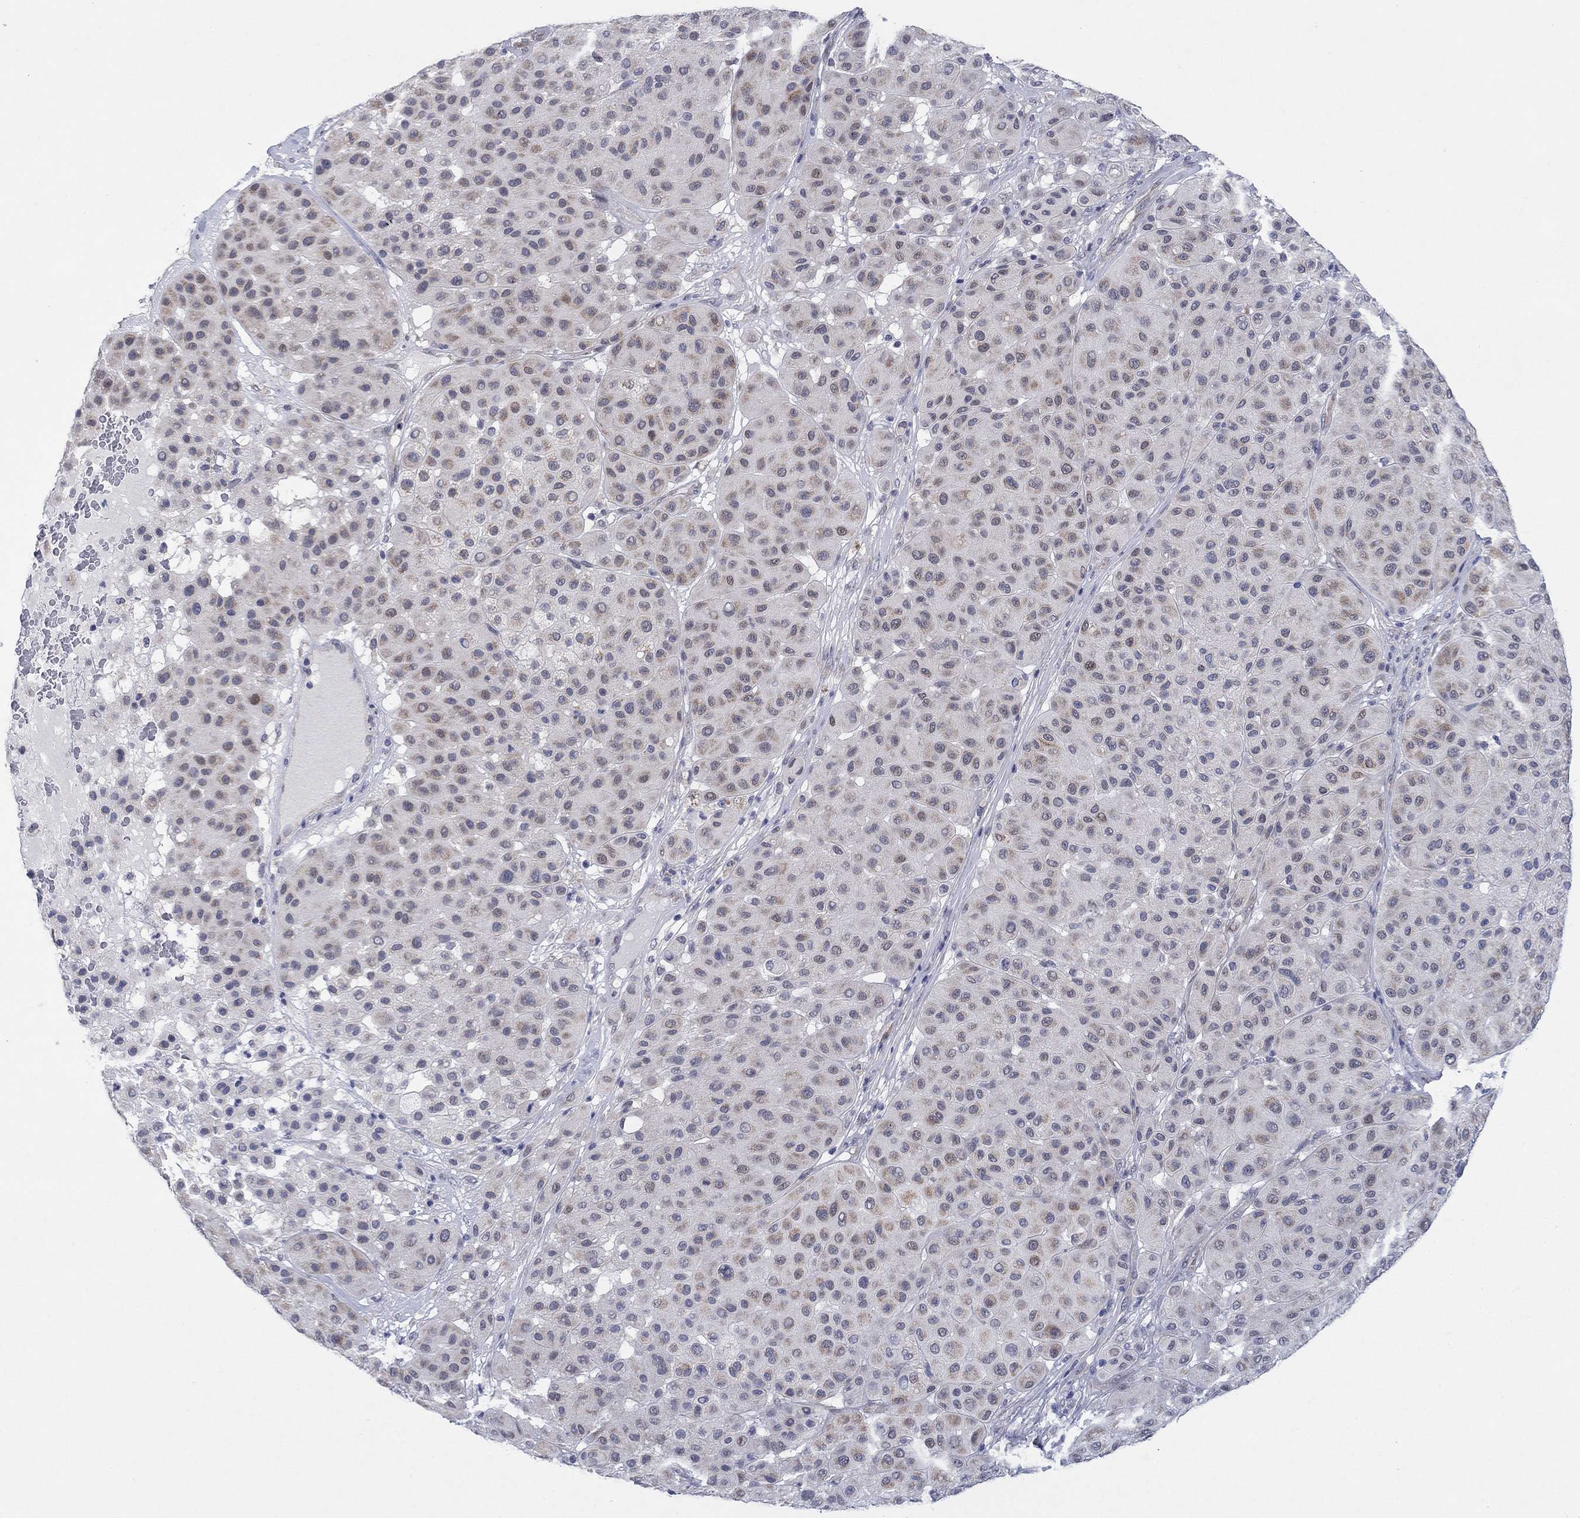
{"staining": {"intensity": "negative", "quantity": "none", "location": "none"}, "tissue": "melanoma", "cell_type": "Tumor cells", "image_type": "cancer", "snomed": [{"axis": "morphology", "description": "Malignant melanoma, Metastatic site"}, {"axis": "topography", "description": "Smooth muscle"}], "caption": "This is an IHC histopathology image of human malignant melanoma (metastatic site). There is no staining in tumor cells.", "gene": "SDC1", "patient": {"sex": "male", "age": 41}}